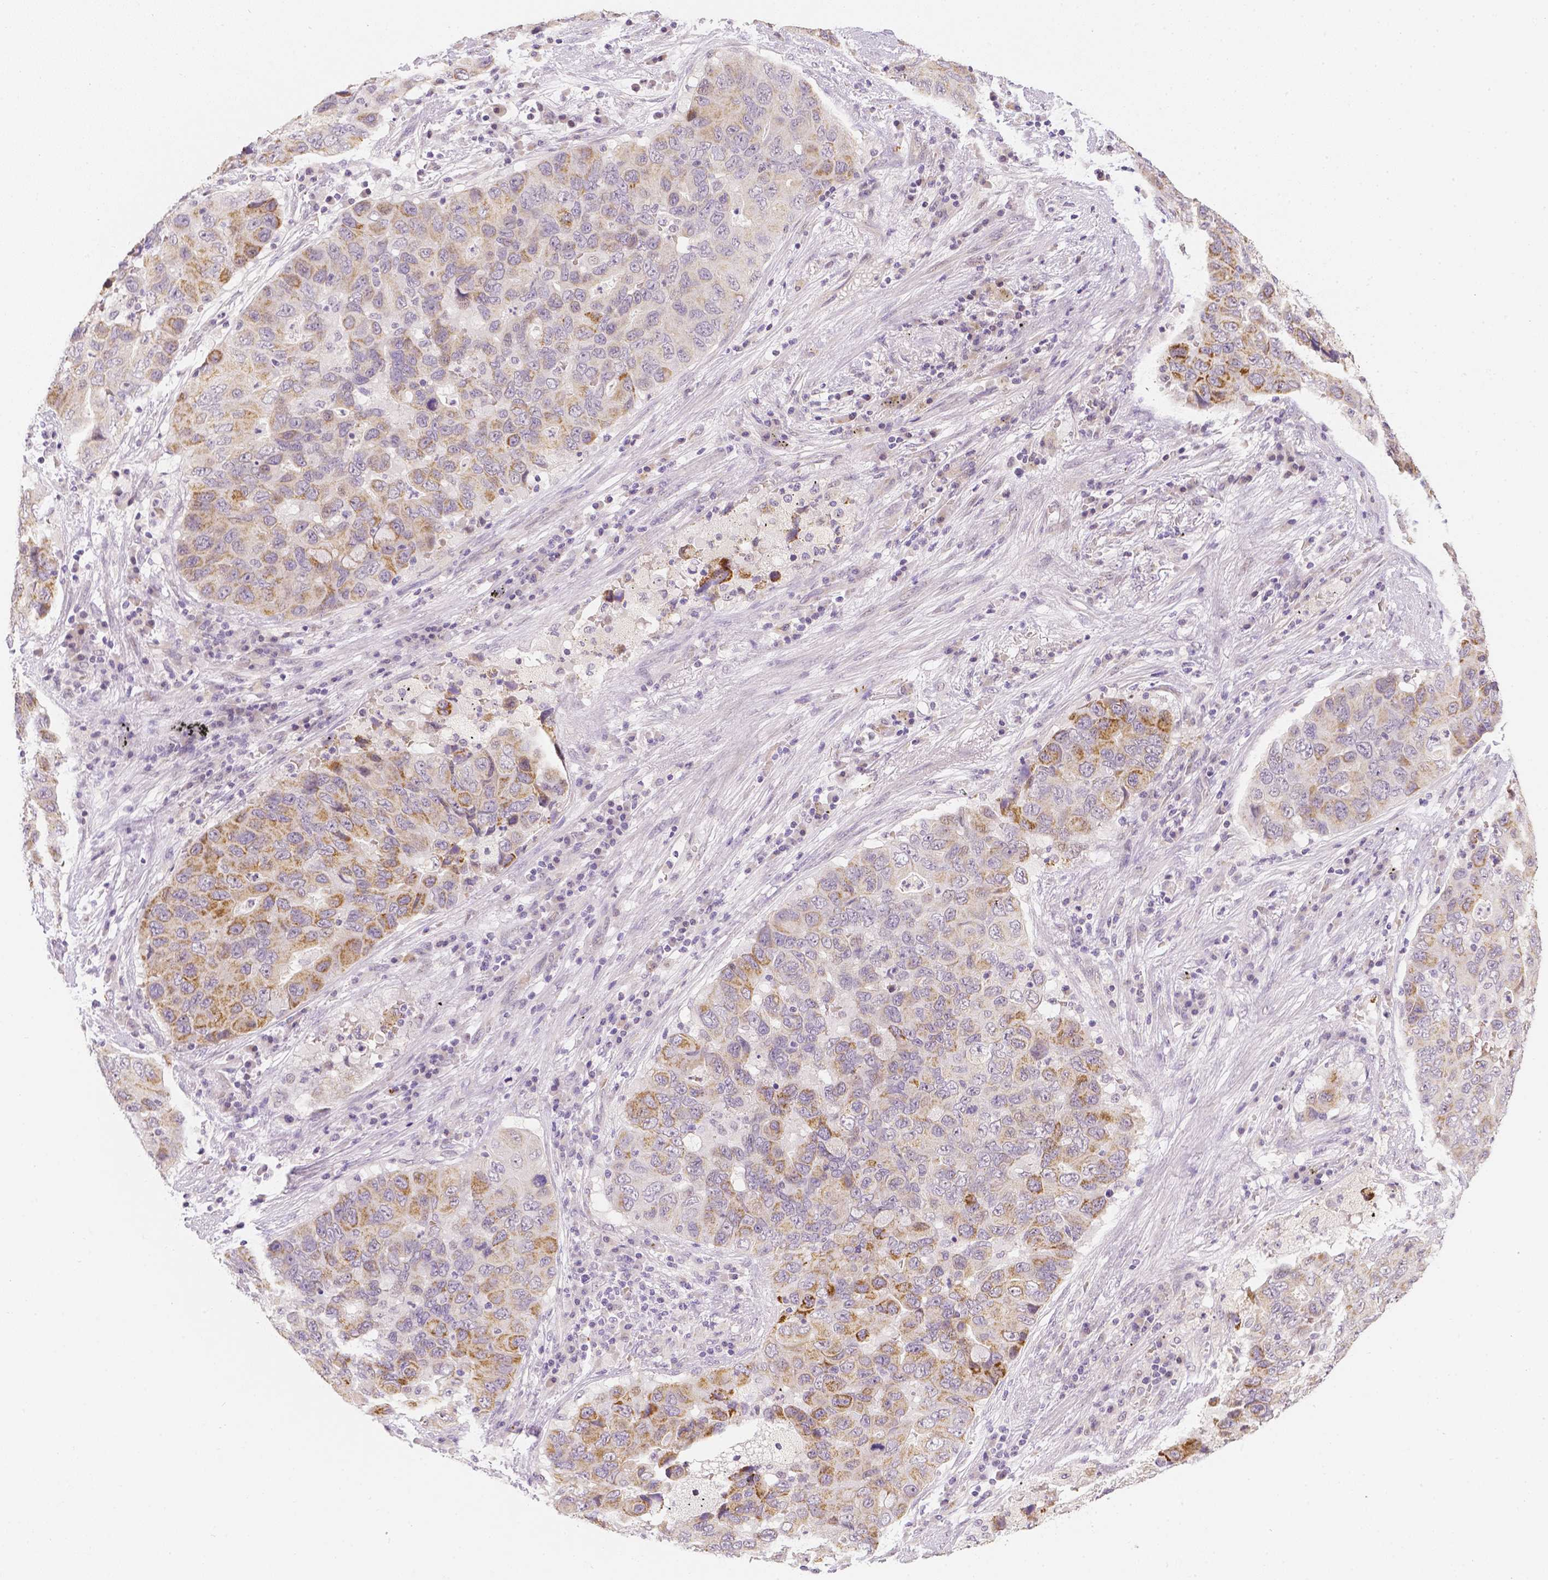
{"staining": {"intensity": "moderate", "quantity": "25%-75%", "location": "cytoplasmic/membranous"}, "tissue": "lung cancer", "cell_type": "Tumor cells", "image_type": "cancer", "snomed": [{"axis": "morphology", "description": "Adenocarcinoma, NOS"}, {"axis": "morphology", "description": "Adenocarcinoma, metastatic, NOS"}, {"axis": "topography", "description": "Lymph node"}, {"axis": "topography", "description": "Lung"}], "caption": "Tumor cells show medium levels of moderate cytoplasmic/membranous staining in about 25%-75% of cells in human adenocarcinoma (lung). (DAB IHC with brightfield microscopy, high magnification).", "gene": "ZNF280B", "patient": {"sex": "female", "age": 54}}